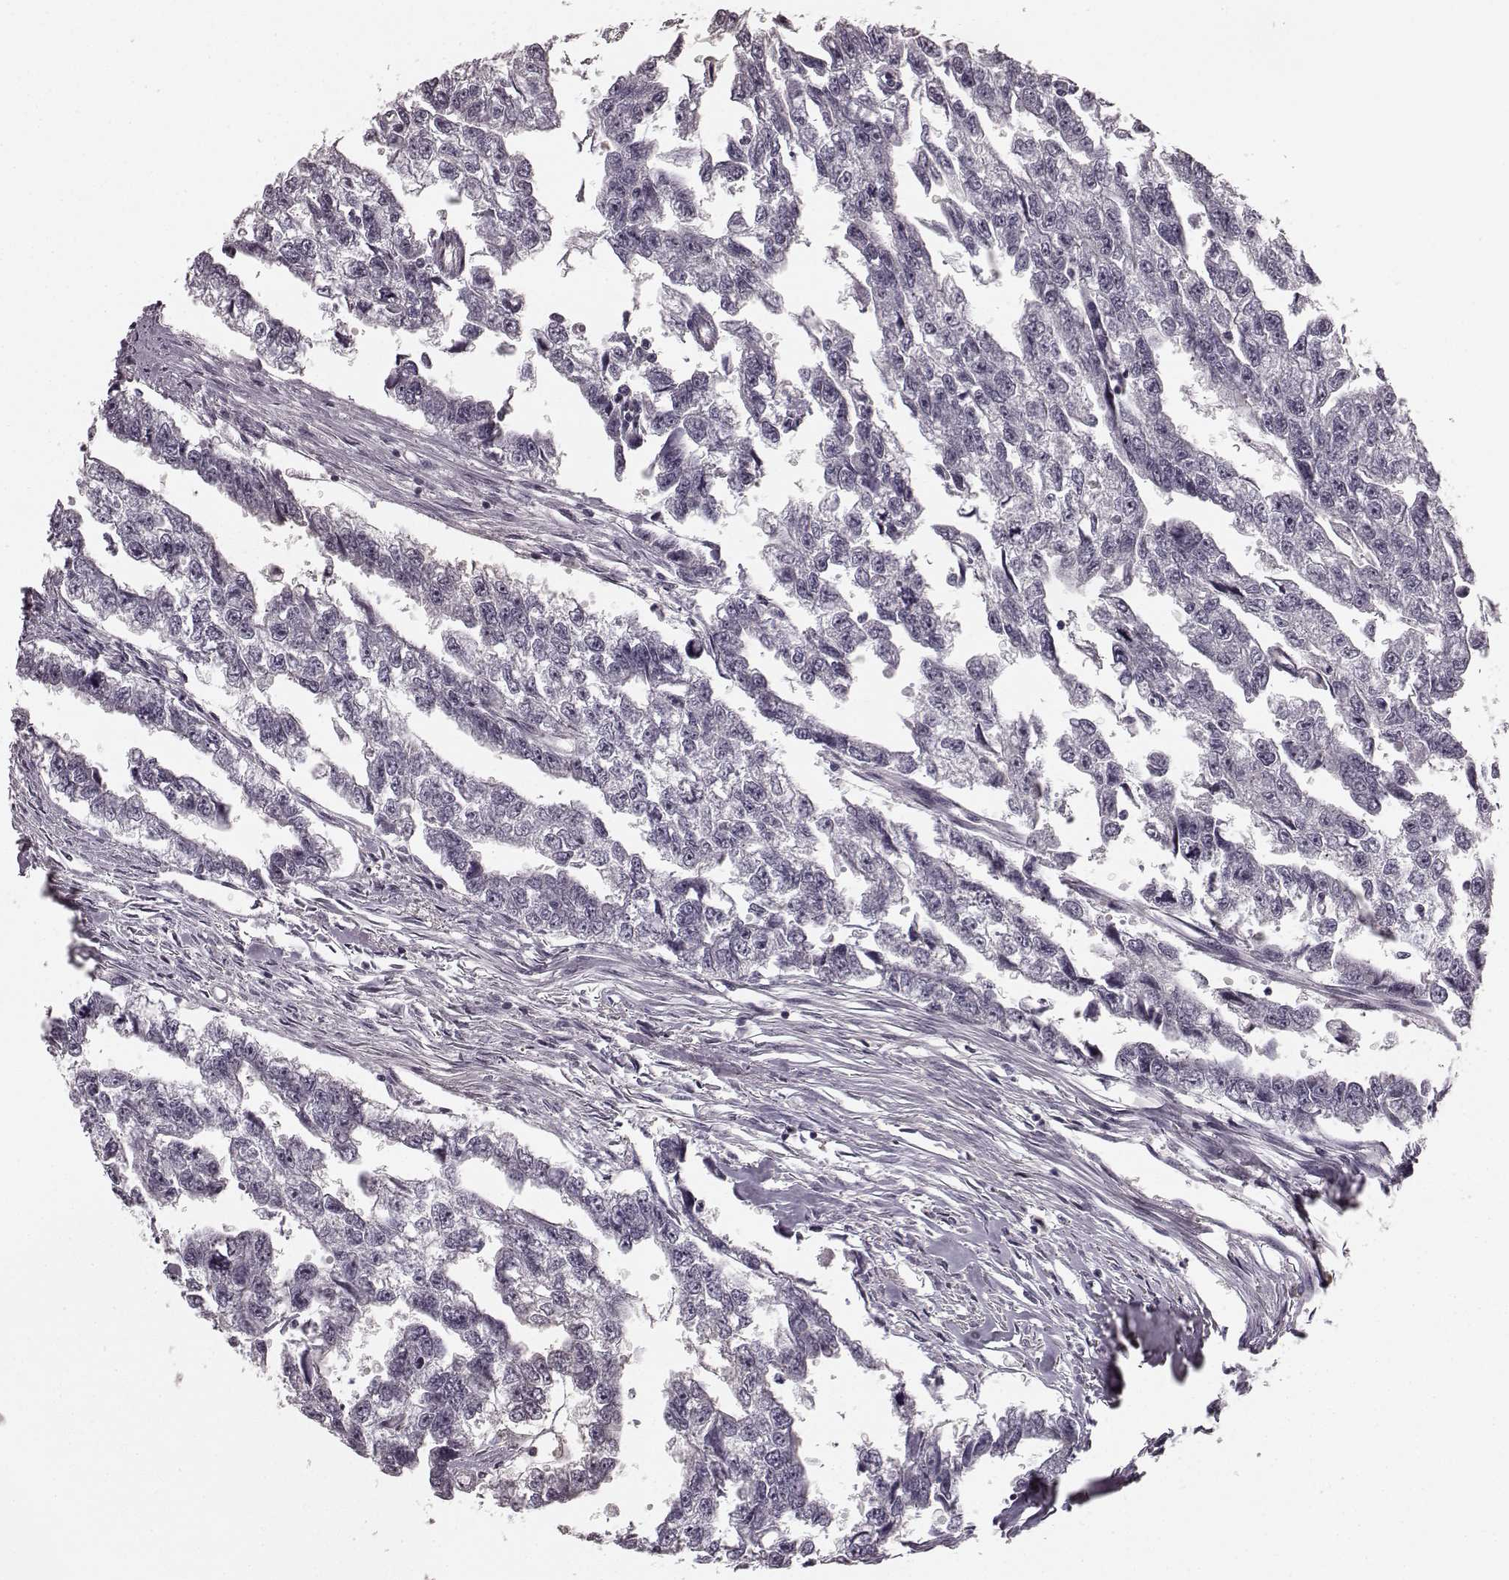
{"staining": {"intensity": "negative", "quantity": "none", "location": "none"}, "tissue": "testis cancer", "cell_type": "Tumor cells", "image_type": "cancer", "snomed": [{"axis": "morphology", "description": "Carcinoma, Embryonal, NOS"}, {"axis": "morphology", "description": "Teratoma, malignant, NOS"}, {"axis": "topography", "description": "Testis"}], "caption": "IHC photomicrograph of neoplastic tissue: human testis cancer stained with DAB displays no significant protein positivity in tumor cells. Nuclei are stained in blue.", "gene": "RIT2", "patient": {"sex": "male", "age": 44}}